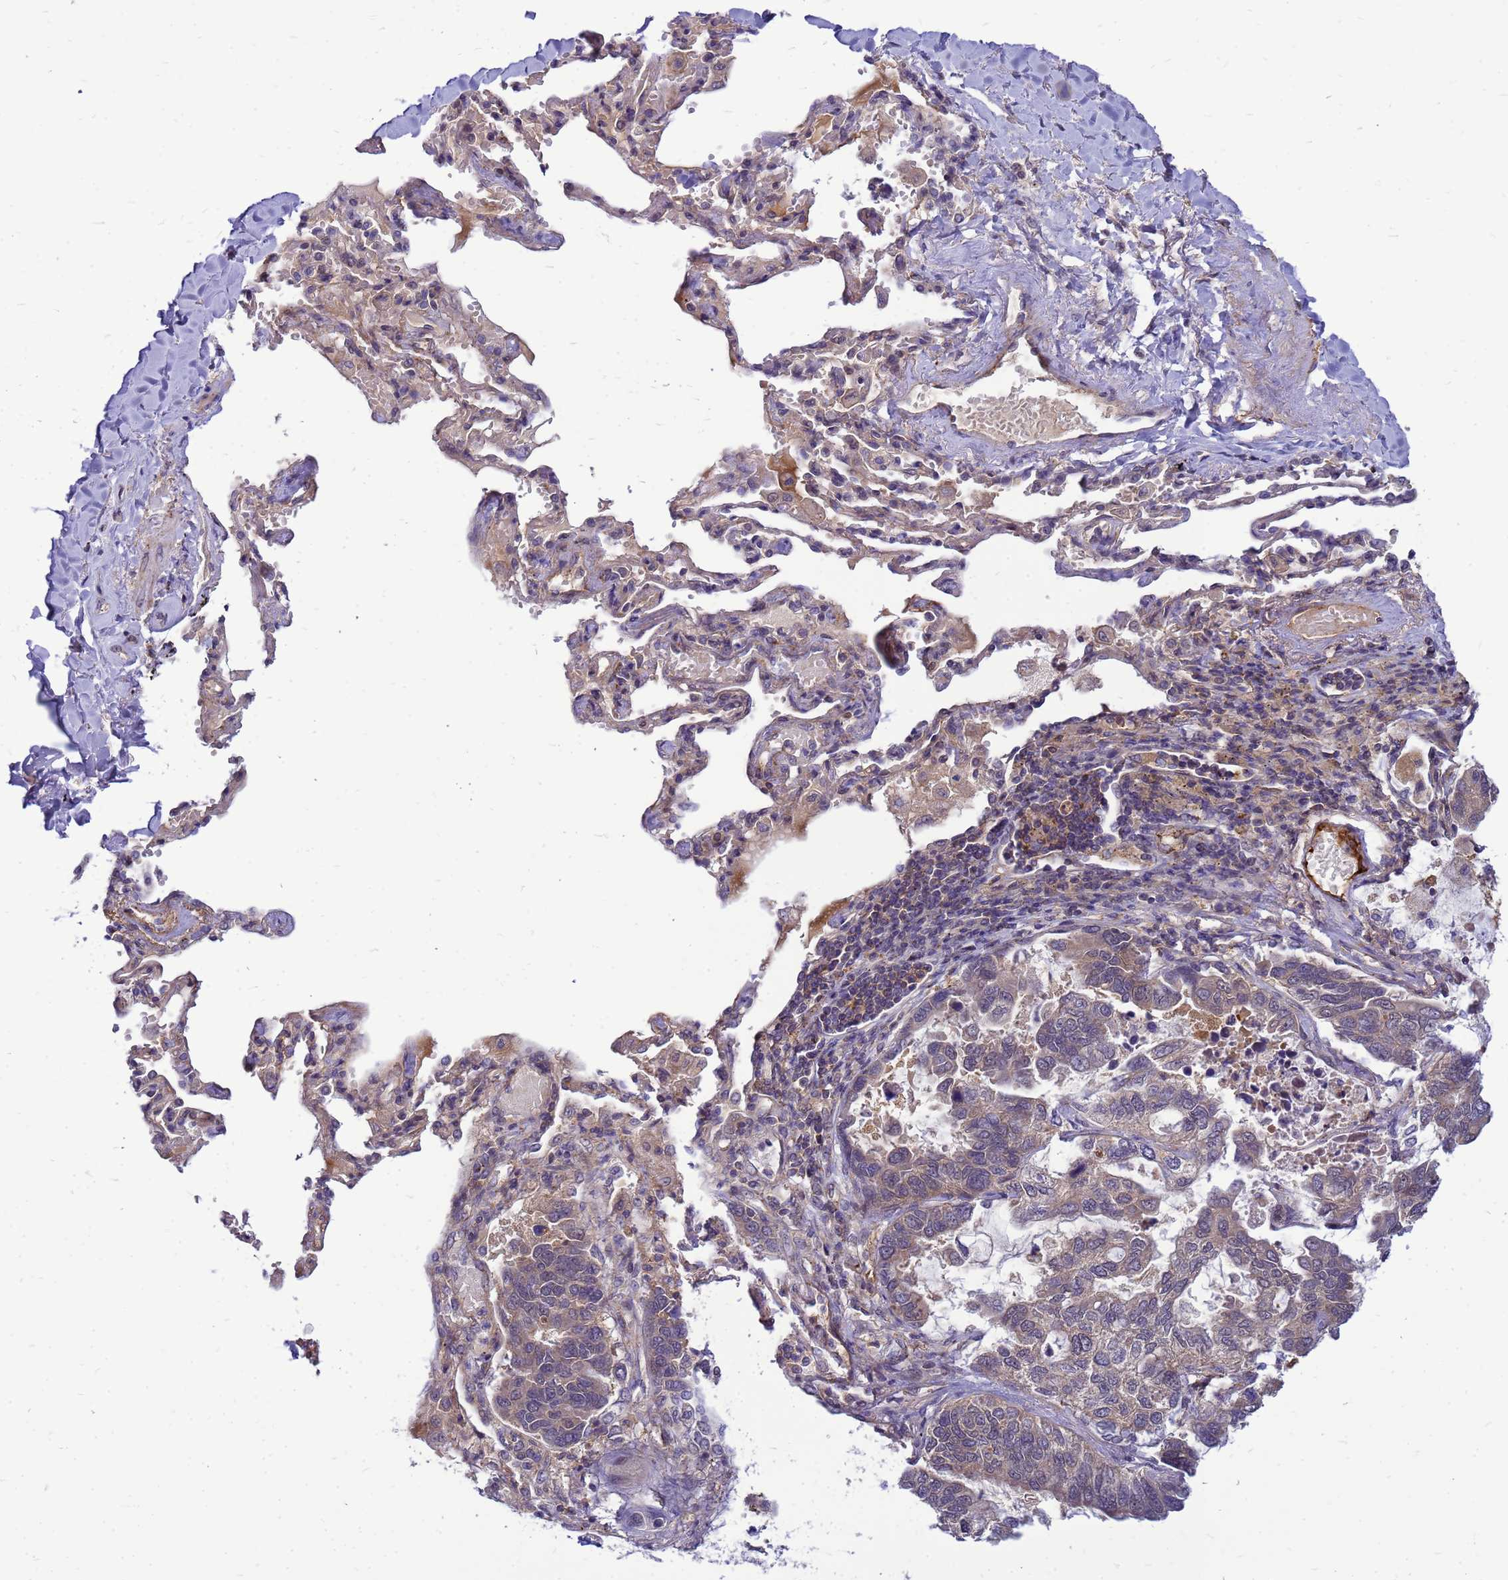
{"staining": {"intensity": "weak", "quantity": "<25%", "location": "cytoplasmic/membranous"}, "tissue": "lung cancer", "cell_type": "Tumor cells", "image_type": "cancer", "snomed": [{"axis": "morphology", "description": "Adenocarcinoma, NOS"}, {"axis": "topography", "description": "Lung"}], "caption": "This micrograph is of lung cancer stained with immunohistochemistry (IHC) to label a protein in brown with the nuclei are counter-stained blue. There is no staining in tumor cells.", "gene": "ENOPH1", "patient": {"sex": "male", "age": 64}}